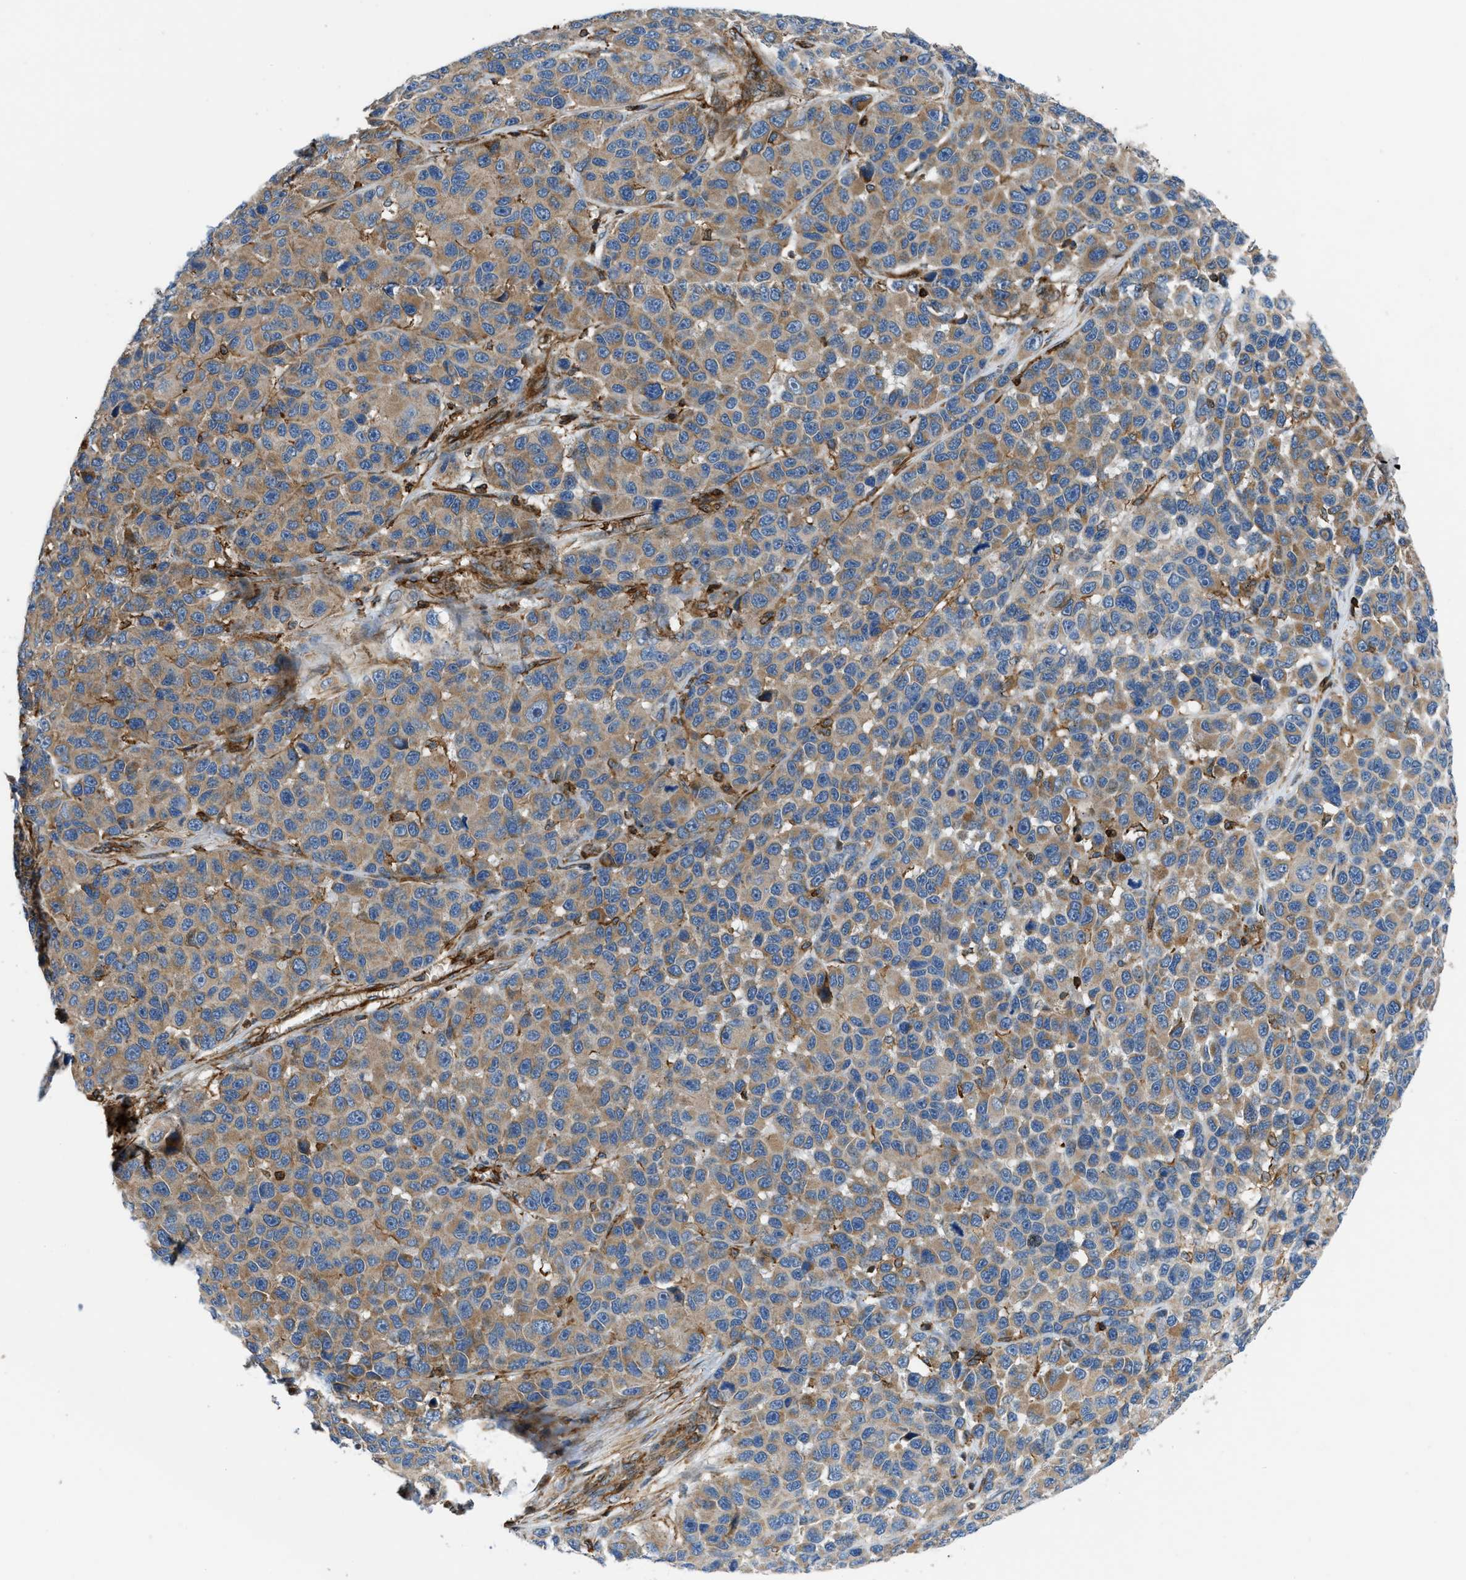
{"staining": {"intensity": "moderate", "quantity": ">75%", "location": "cytoplasmic/membranous"}, "tissue": "melanoma", "cell_type": "Tumor cells", "image_type": "cancer", "snomed": [{"axis": "morphology", "description": "Malignant melanoma, NOS"}, {"axis": "topography", "description": "Skin"}], "caption": "Moderate cytoplasmic/membranous expression is present in approximately >75% of tumor cells in melanoma.", "gene": "DHODH", "patient": {"sex": "male", "age": 53}}